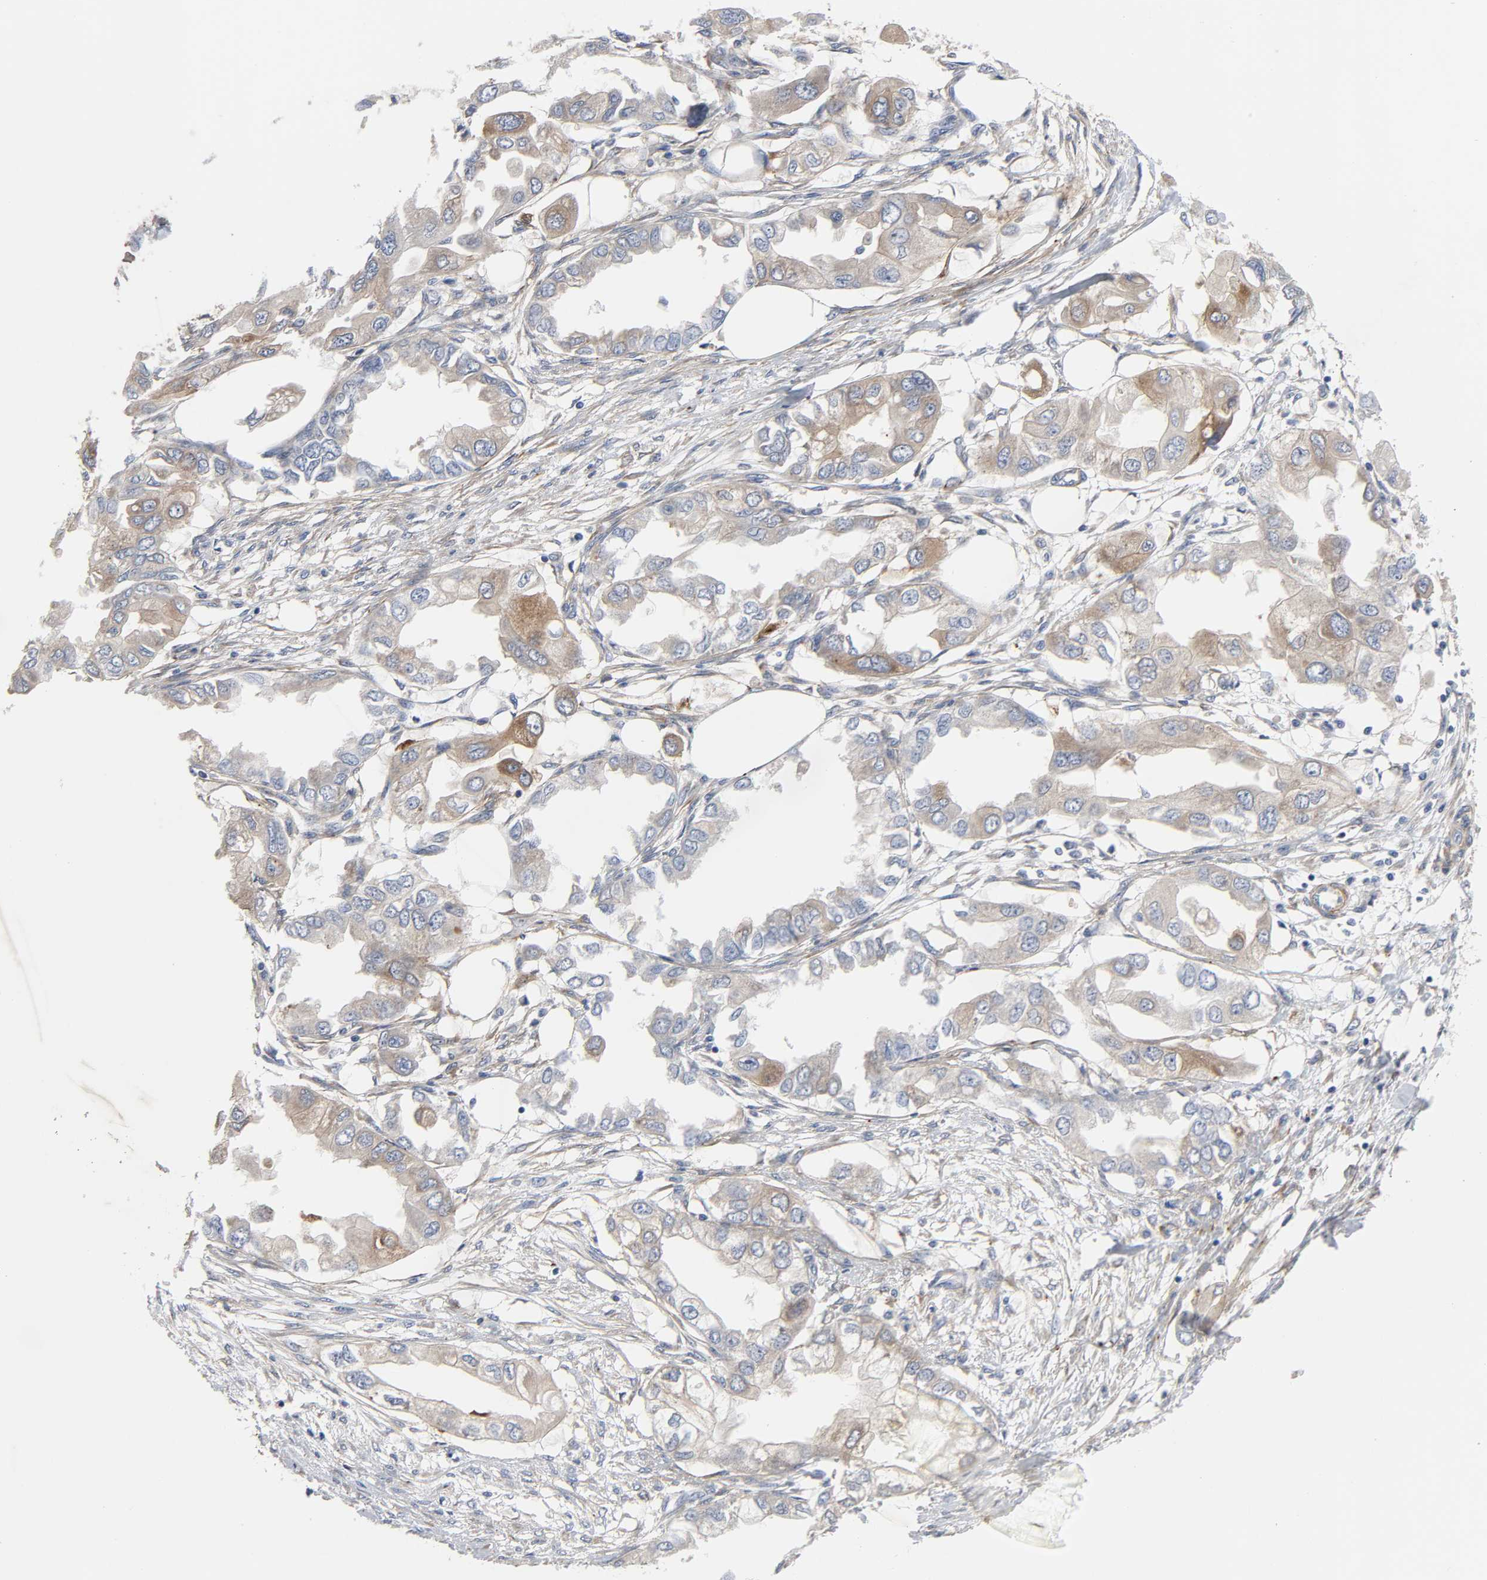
{"staining": {"intensity": "moderate", "quantity": "25%-75%", "location": "cytoplasmic/membranous"}, "tissue": "endometrial cancer", "cell_type": "Tumor cells", "image_type": "cancer", "snomed": [{"axis": "morphology", "description": "Adenocarcinoma, NOS"}, {"axis": "topography", "description": "Endometrium"}], "caption": "Moderate cytoplasmic/membranous expression is present in about 25%-75% of tumor cells in endometrial adenocarcinoma.", "gene": "ARHGAP1", "patient": {"sex": "female", "age": 67}}